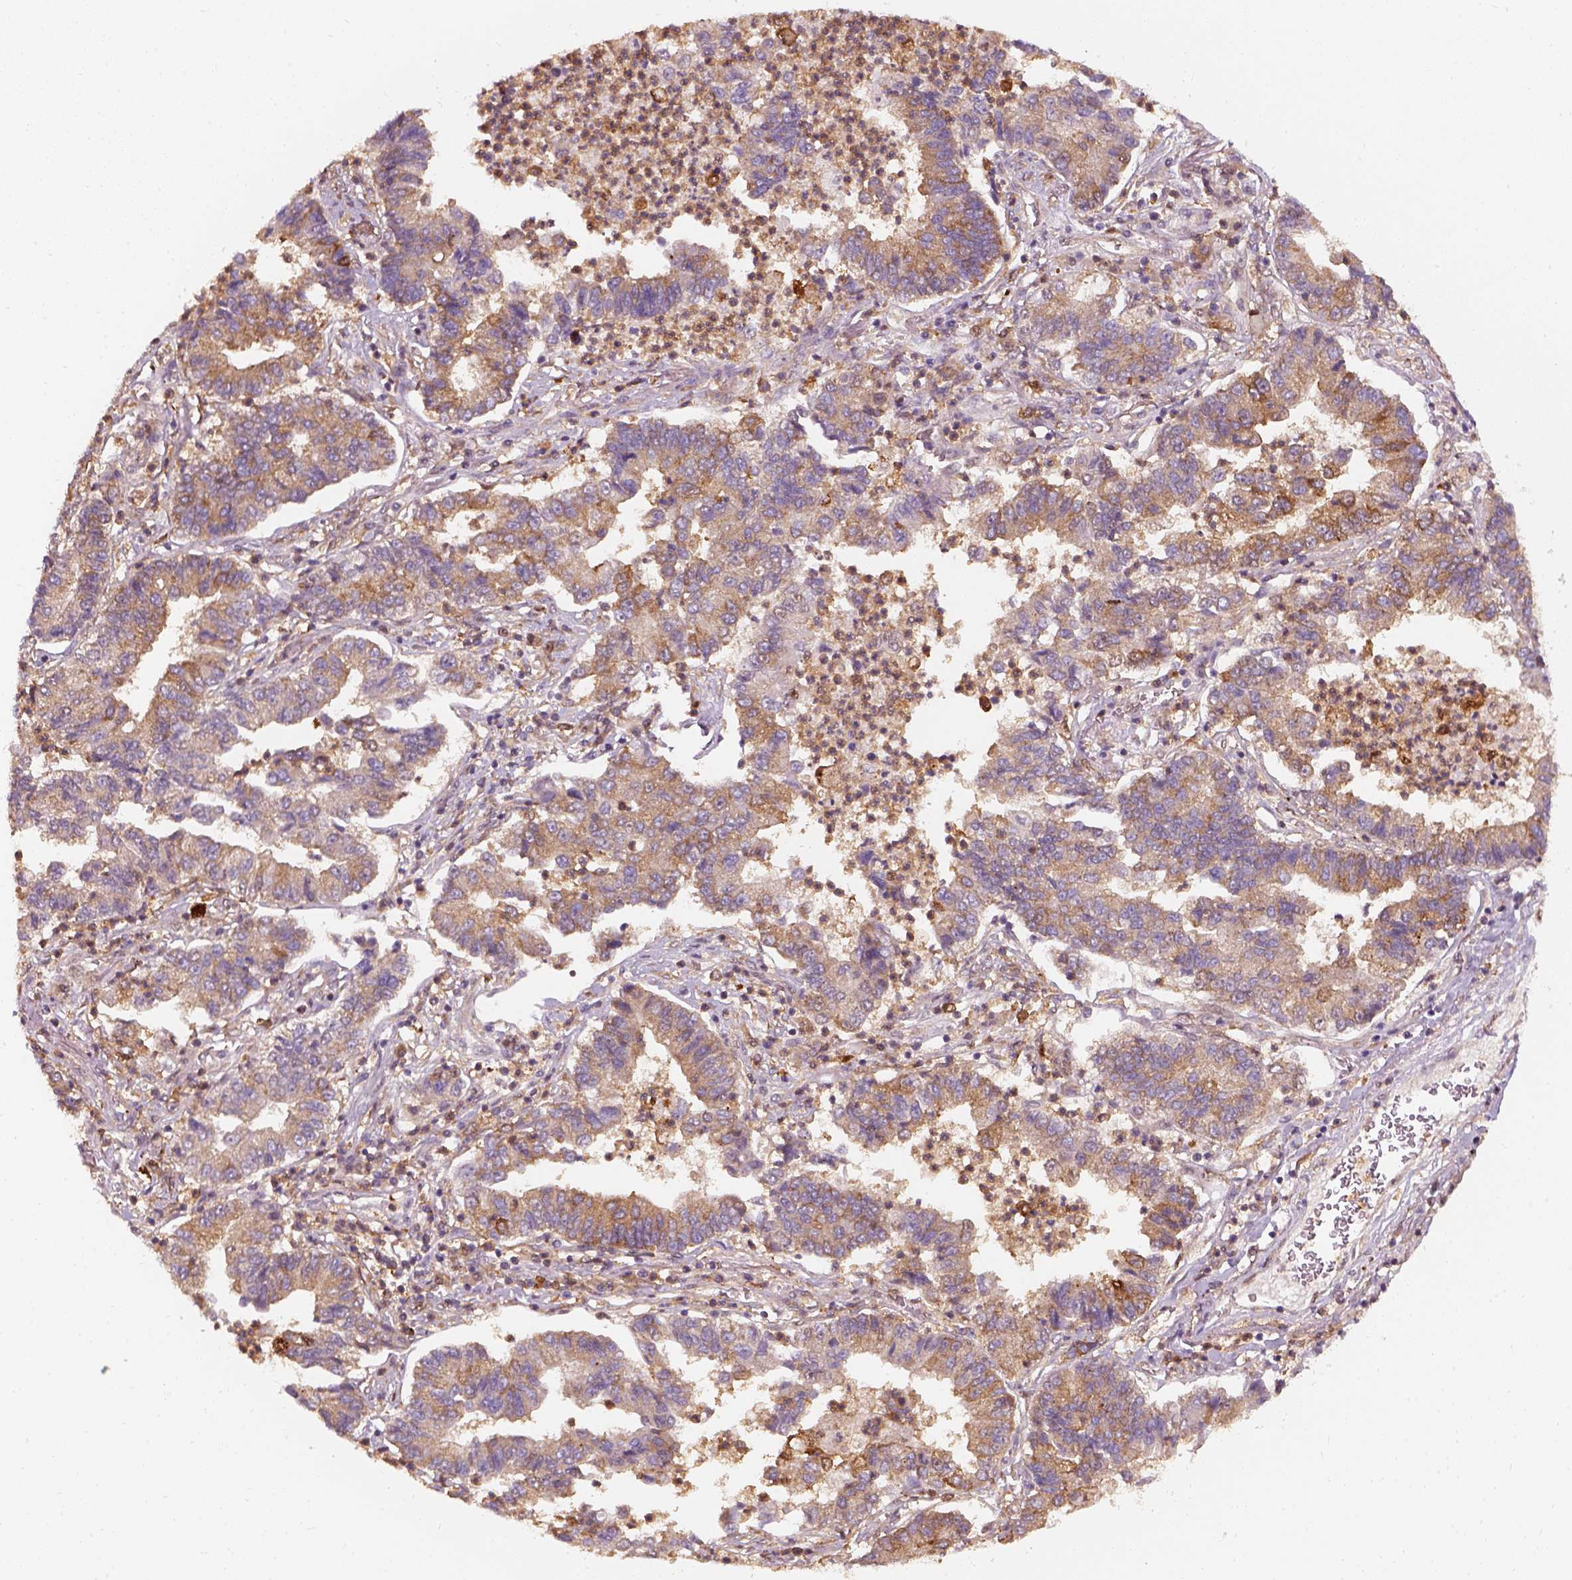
{"staining": {"intensity": "moderate", "quantity": ">75%", "location": "cytoplasmic/membranous"}, "tissue": "lung cancer", "cell_type": "Tumor cells", "image_type": "cancer", "snomed": [{"axis": "morphology", "description": "Adenocarcinoma, NOS"}, {"axis": "topography", "description": "Lung"}], "caption": "A photomicrograph of human lung cancer stained for a protein displays moderate cytoplasmic/membranous brown staining in tumor cells.", "gene": "SQSTM1", "patient": {"sex": "female", "age": 57}}